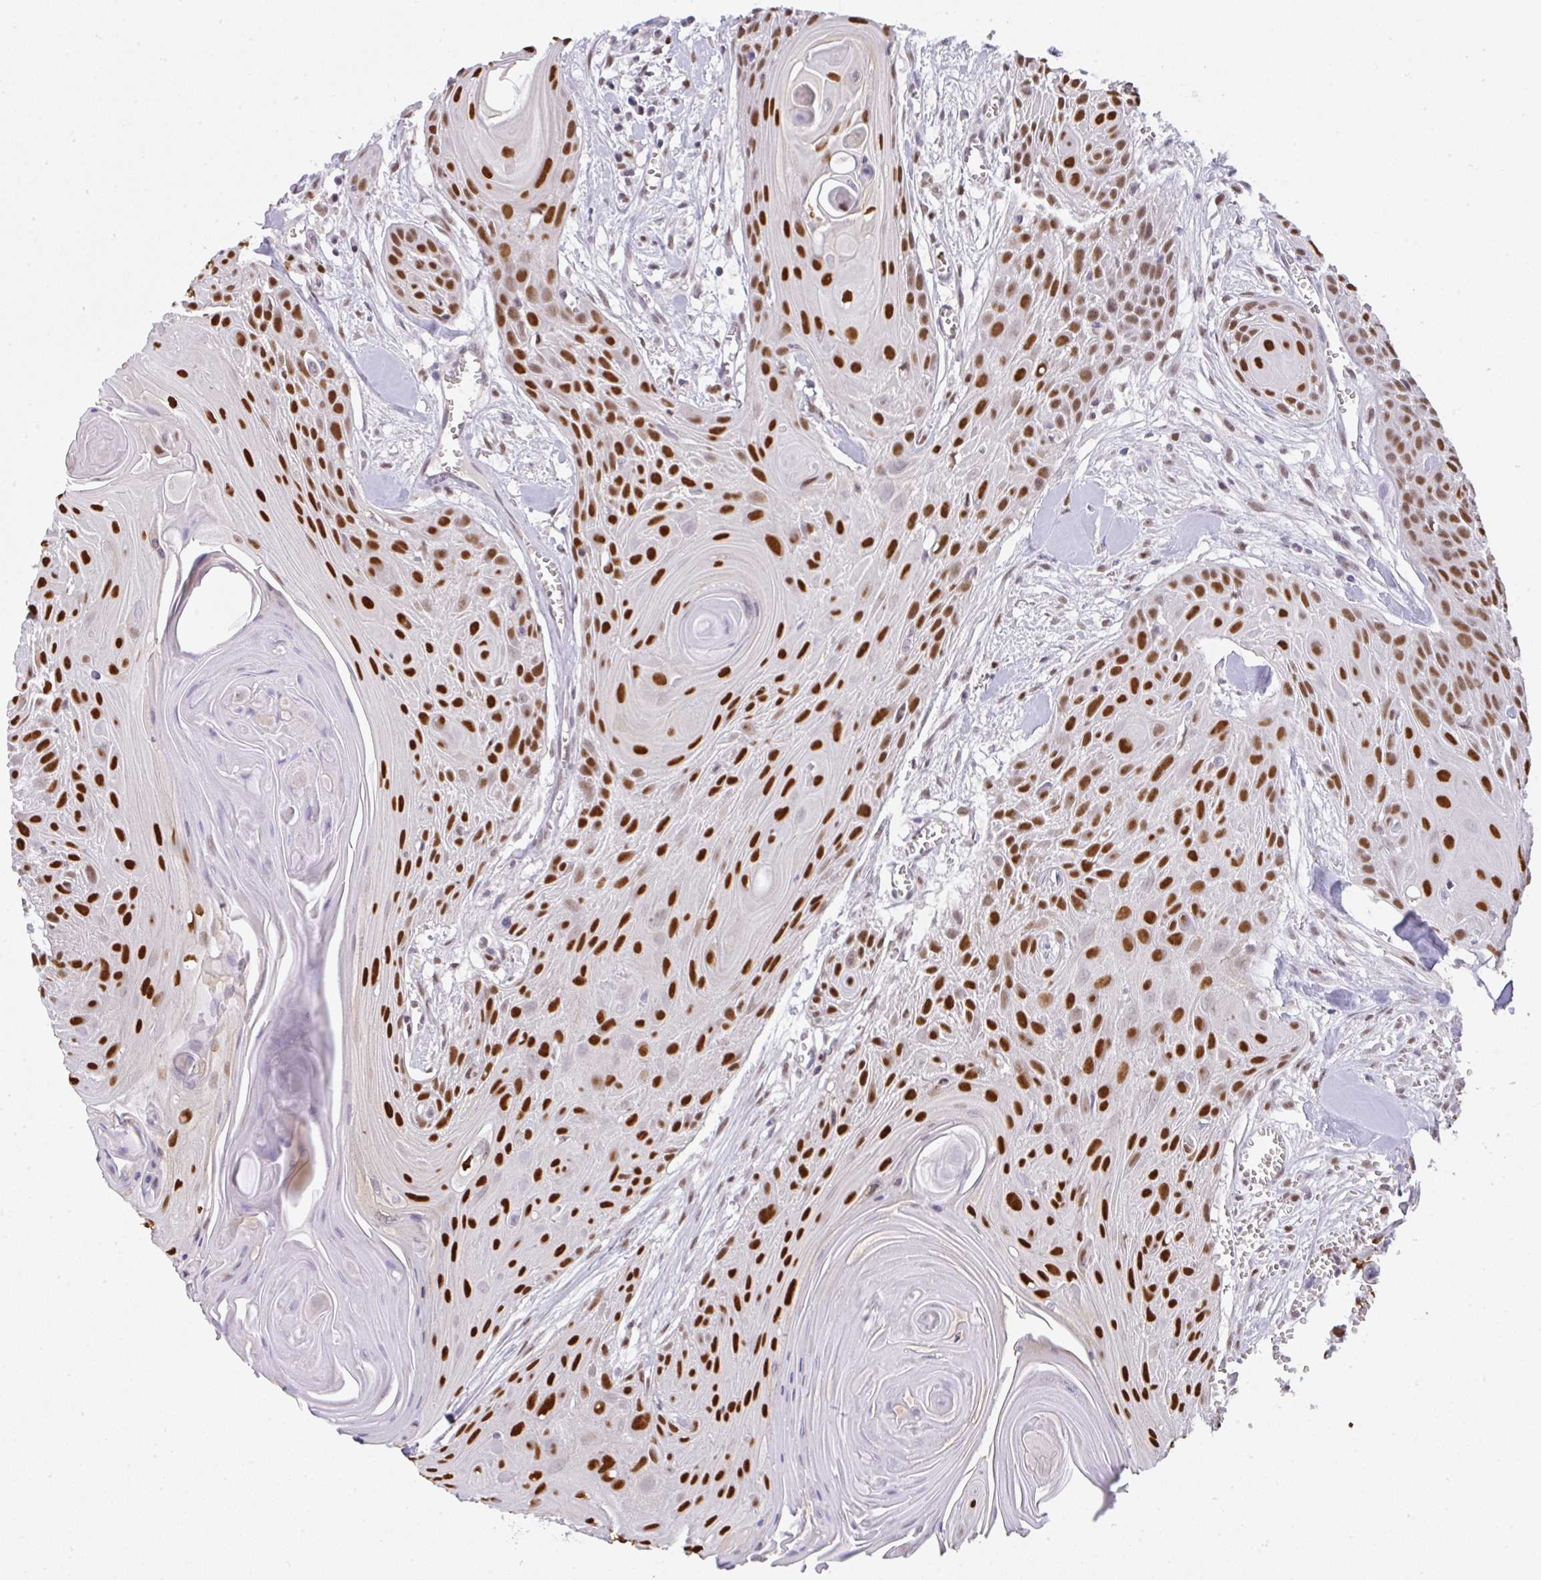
{"staining": {"intensity": "strong", "quantity": ">75%", "location": "nuclear"}, "tissue": "head and neck cancer", "cell_type": "Tumor cells", "image_type": "cancer", "snomed": [{"axis": "morphology", "description": "Squamous cell carcinoma, NOS"}, {"axis": "topography", "description": "Lymph node"}, {"axis": "topography", "description": "Salivary gland"}, {"axis": "topography", "description": "Head-Neck"}], "caption": "This is a micrograph of immunohistochemistry staining of head and neck squamous cell carcinoma, which shows strong staining in the nuclear of tumor cells.", "gene": "BBX", "patient": {"sex": "female", "age": 74}}